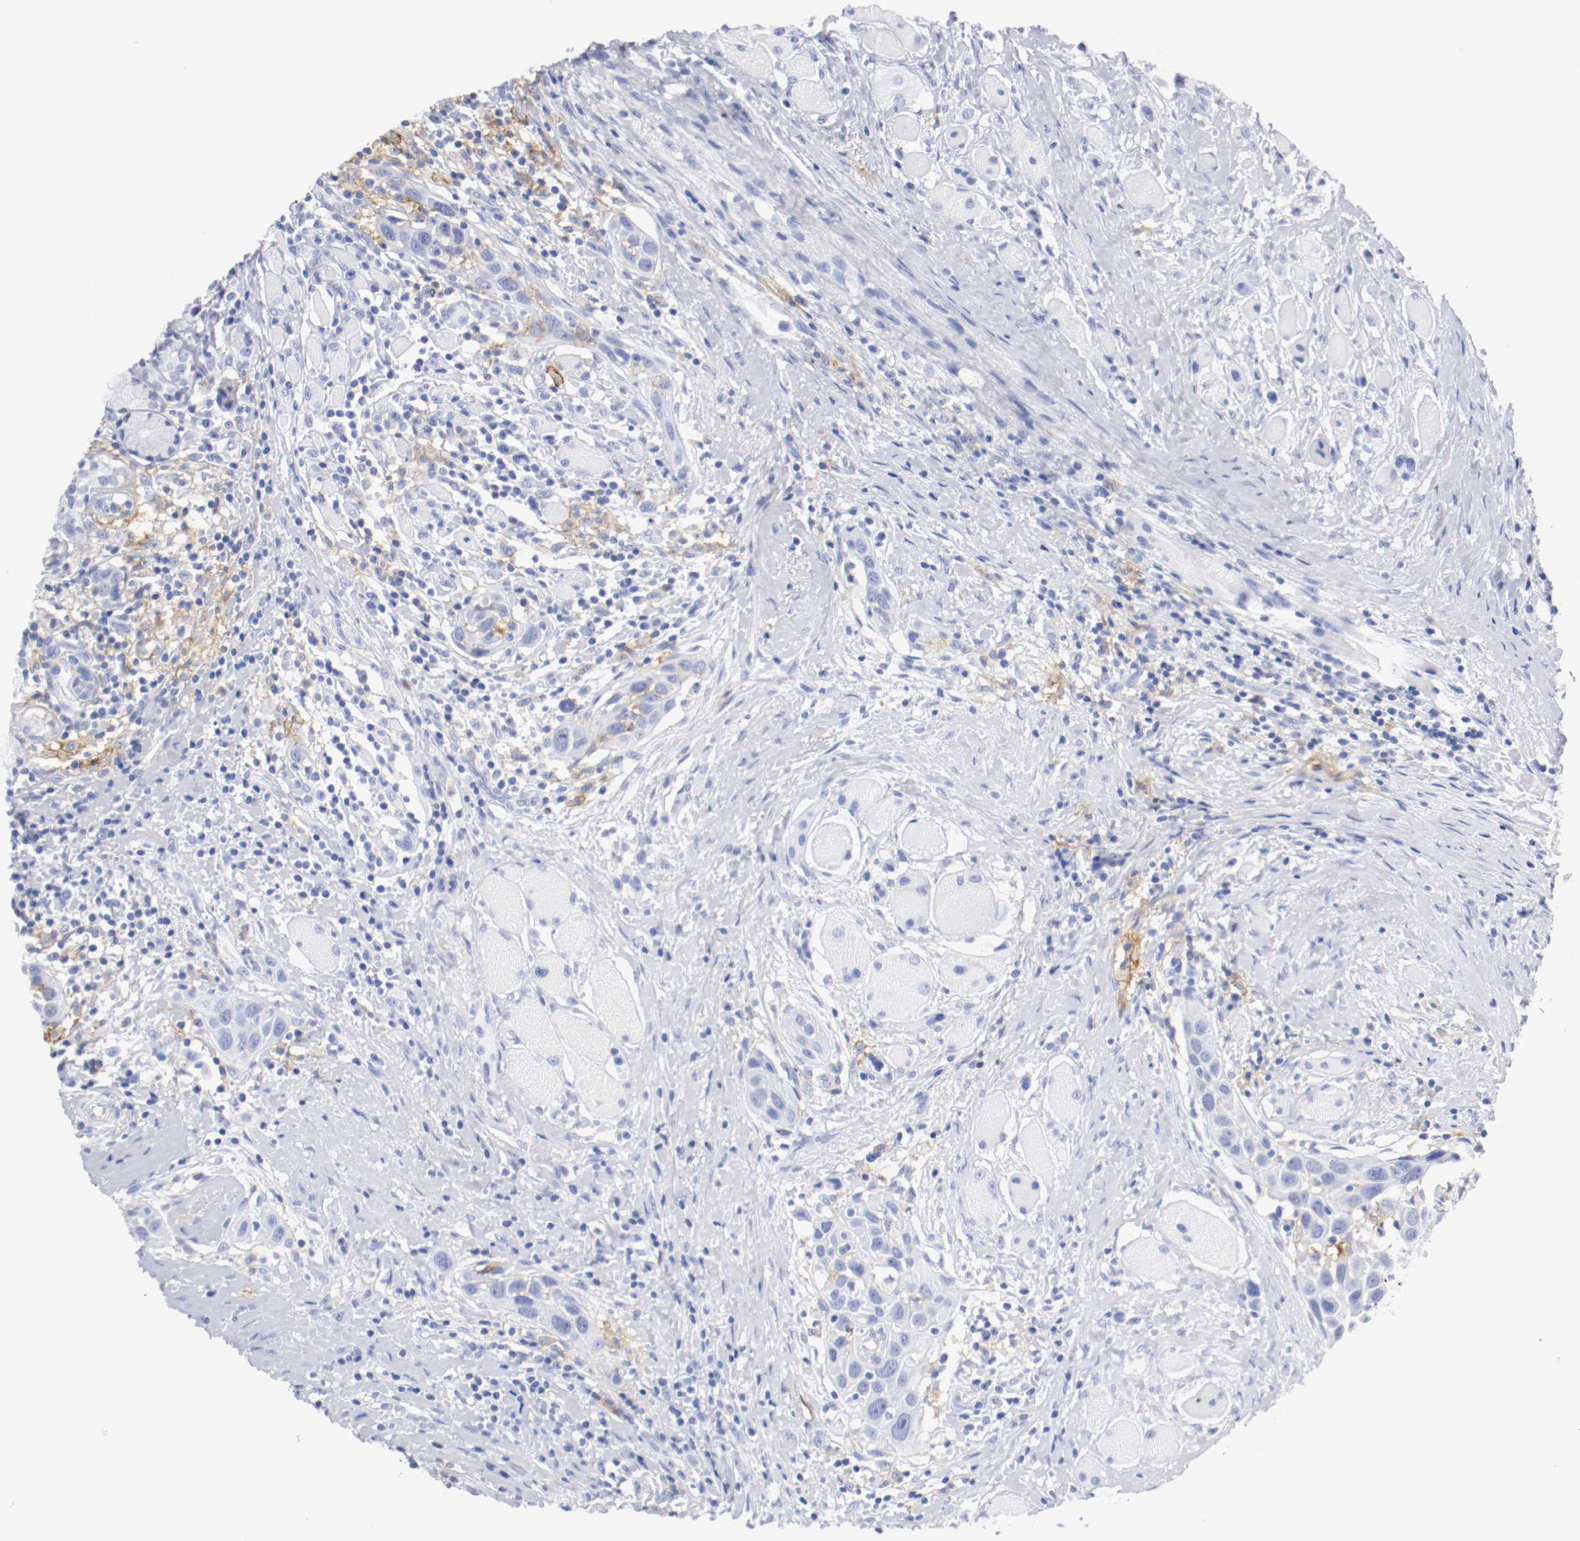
{"staining": {"intensity": "negative", "quantity": "none", "location": "none"}, "tissue": "head and neck cancer", "cell_type": "Tumor cells", "image_type": "cancer", "snomed": [{"axis": "morphology", "description": "Squamous cell carcinoma, NOS"}, {"axis": "topography", "description": "Oral tissue"}, {"axis": "topography", "description": "Head-Neck"}], "caption": "Tumor cells are negative for protein expression in human head and neck squamous cell carcinoma. Brightfield microscopy of IHC stained with DAB (3,3'-diaminobenzidine) (brown) and hematoxylin (blue), captured at high magnification.", "gene": "ITGAX", "patient": {"sex": "female", "age": 50}}